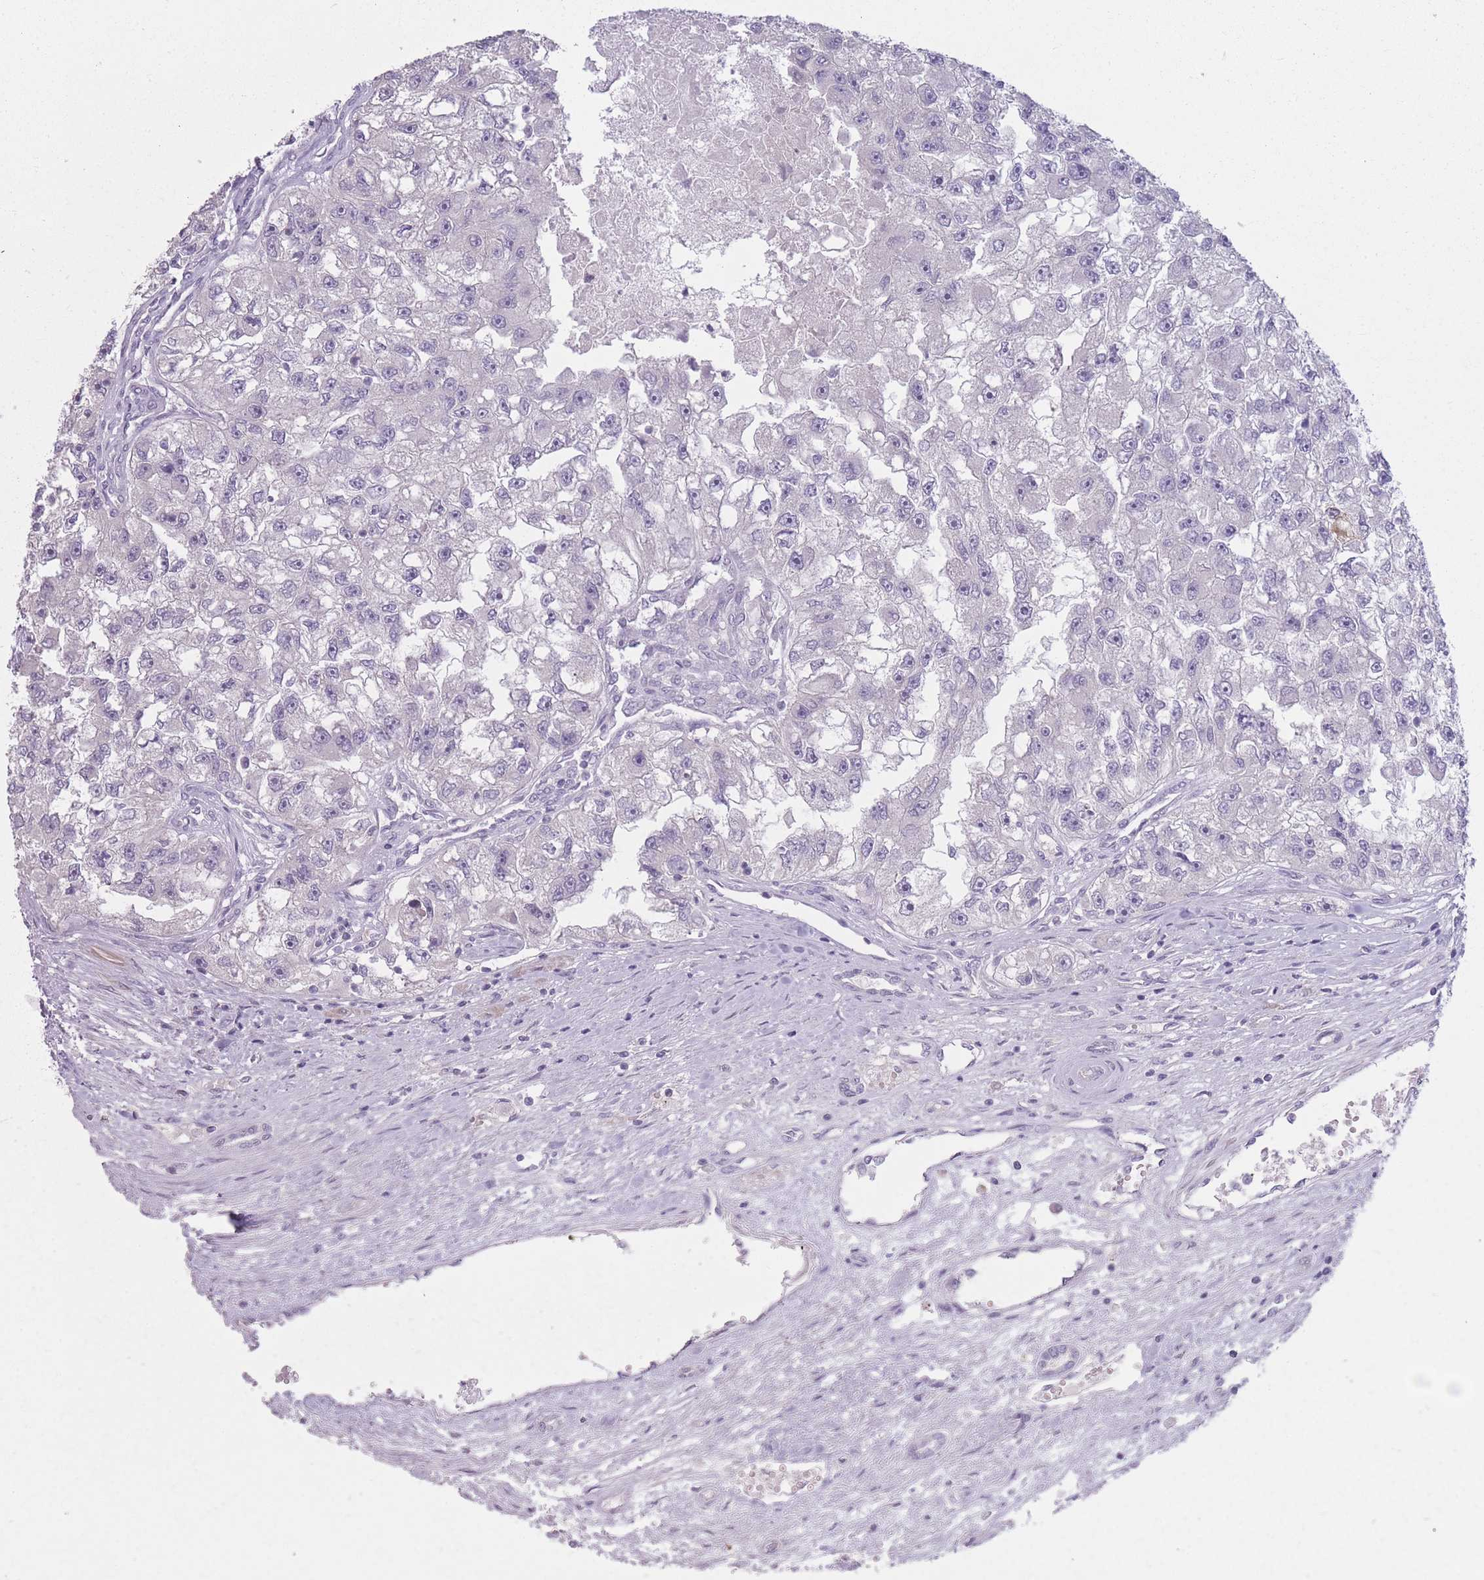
{"staining": {"intensity": "negative", "quantity": "none", "location": "none"}, "tissue": "renal cancer", "cell_type": "Tumor cells", "image_type": "cancer", "snomed": [{"axis": "morphology", "description": "Adenocarcinoma, NOS"}, {"axis": "topography", "description": "Kidney"}], "caption": "Histopathology image shows no significant protein staining in tumor cells of renal cancer (adenocarcinoma). (DAB (3,3'-diaminobenzidine) immunohistochemistry, high magnification).", "gene": "ZBTB24", "patient": {"sex": "male", "age": 63}}